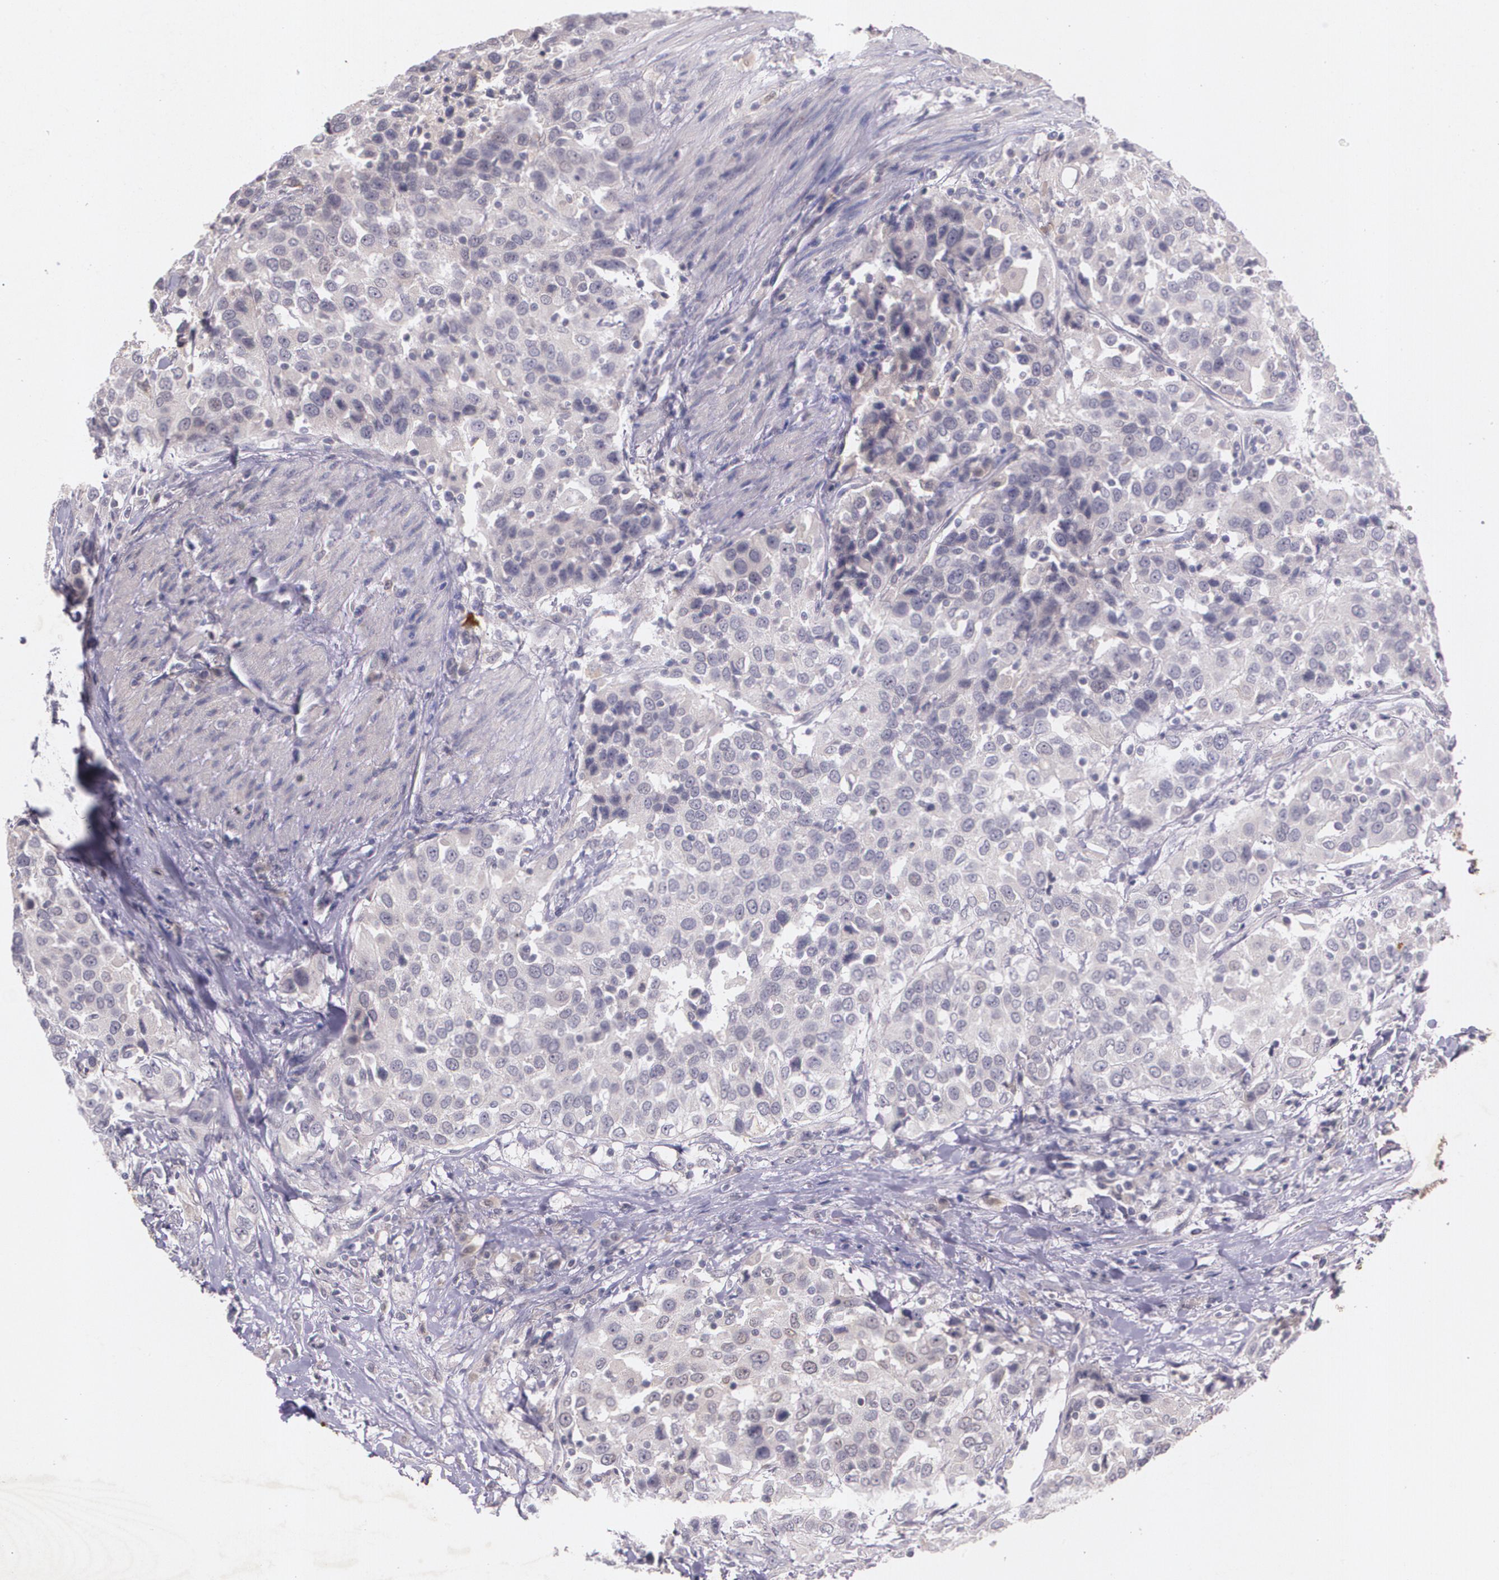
{"staining": {"intensity": "negative", "quantity": "none", "location": "none"}, "tissue": "urothelial cancer", "cell_type": "Tumor cells", "image_type": "cancer", "snomed": [{"axis": "morphology", "description": "Urothelial carcinoma, High grade"}, {"axis": "topography", "description": "Urinary bladder"}], "caption": "Immunohistochemistry of high-grade urothelial carcinoma displays no staining in tumor cells.", "gene": "TM4SF1", "patient": {"sex": "female", "age": 80}}